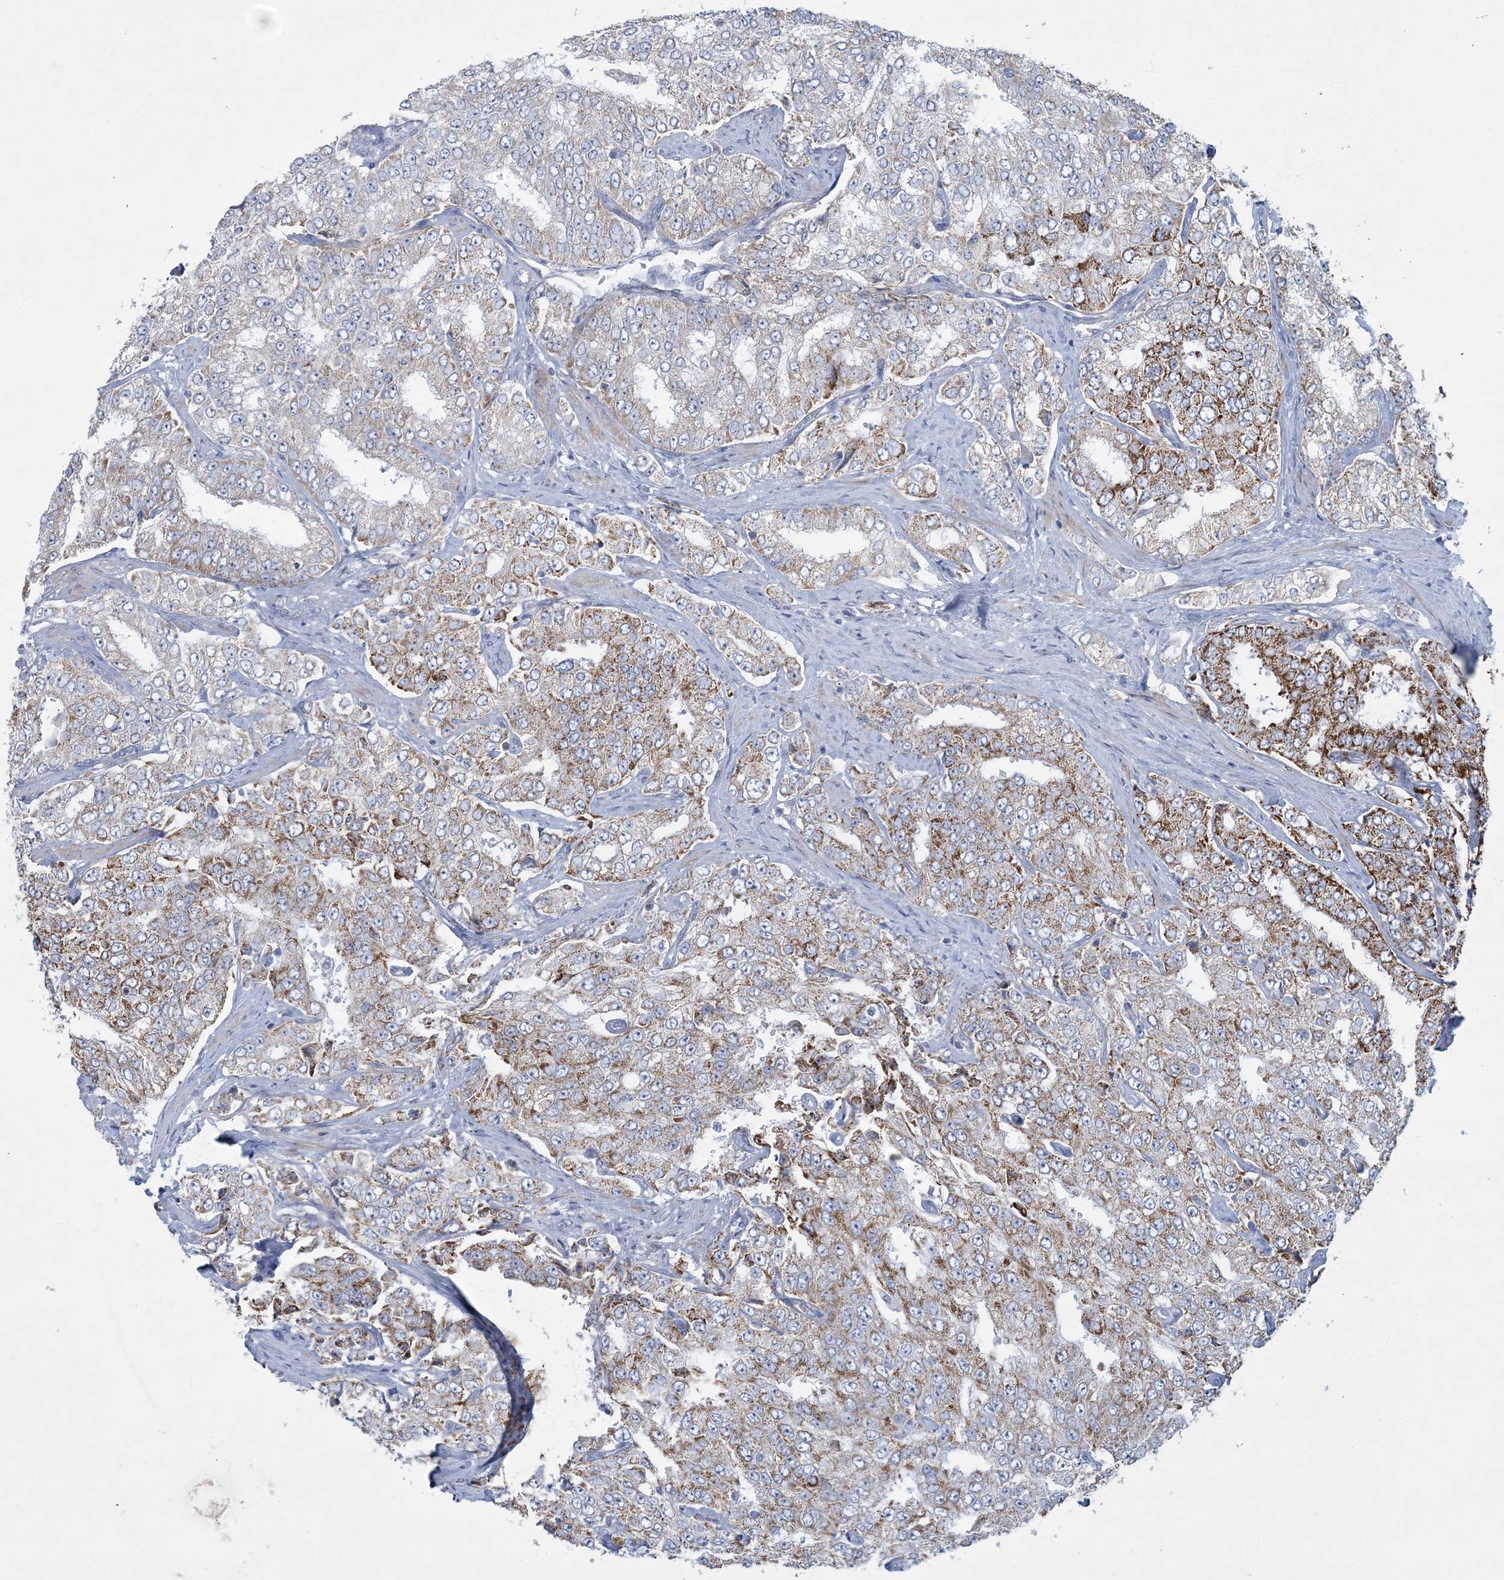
{"staining": {"intensity": "moderate", "quantity": ">75%", "location": "cytoplasmic/membranous"}, "tissue": "prostate cancer", "cell_type": "Tumor cells", "image_type": "cancer", "snomed": [{"axis": "morphology", "description": "Adenocarcinoma, High grade"}, {"axis": "topography", "description": "Prostate"}], "caption": "This histopathology image demonstrates immunohistochemistry (IHC) staining of prostate cancer (adenocarcinoma (high-grade)), with medium moderate cytoplasmic/membranous staining in approximately >75% of tumor cells.", "gene": "TBC1D7", "patient": {"sex": "male", "age": 58}}